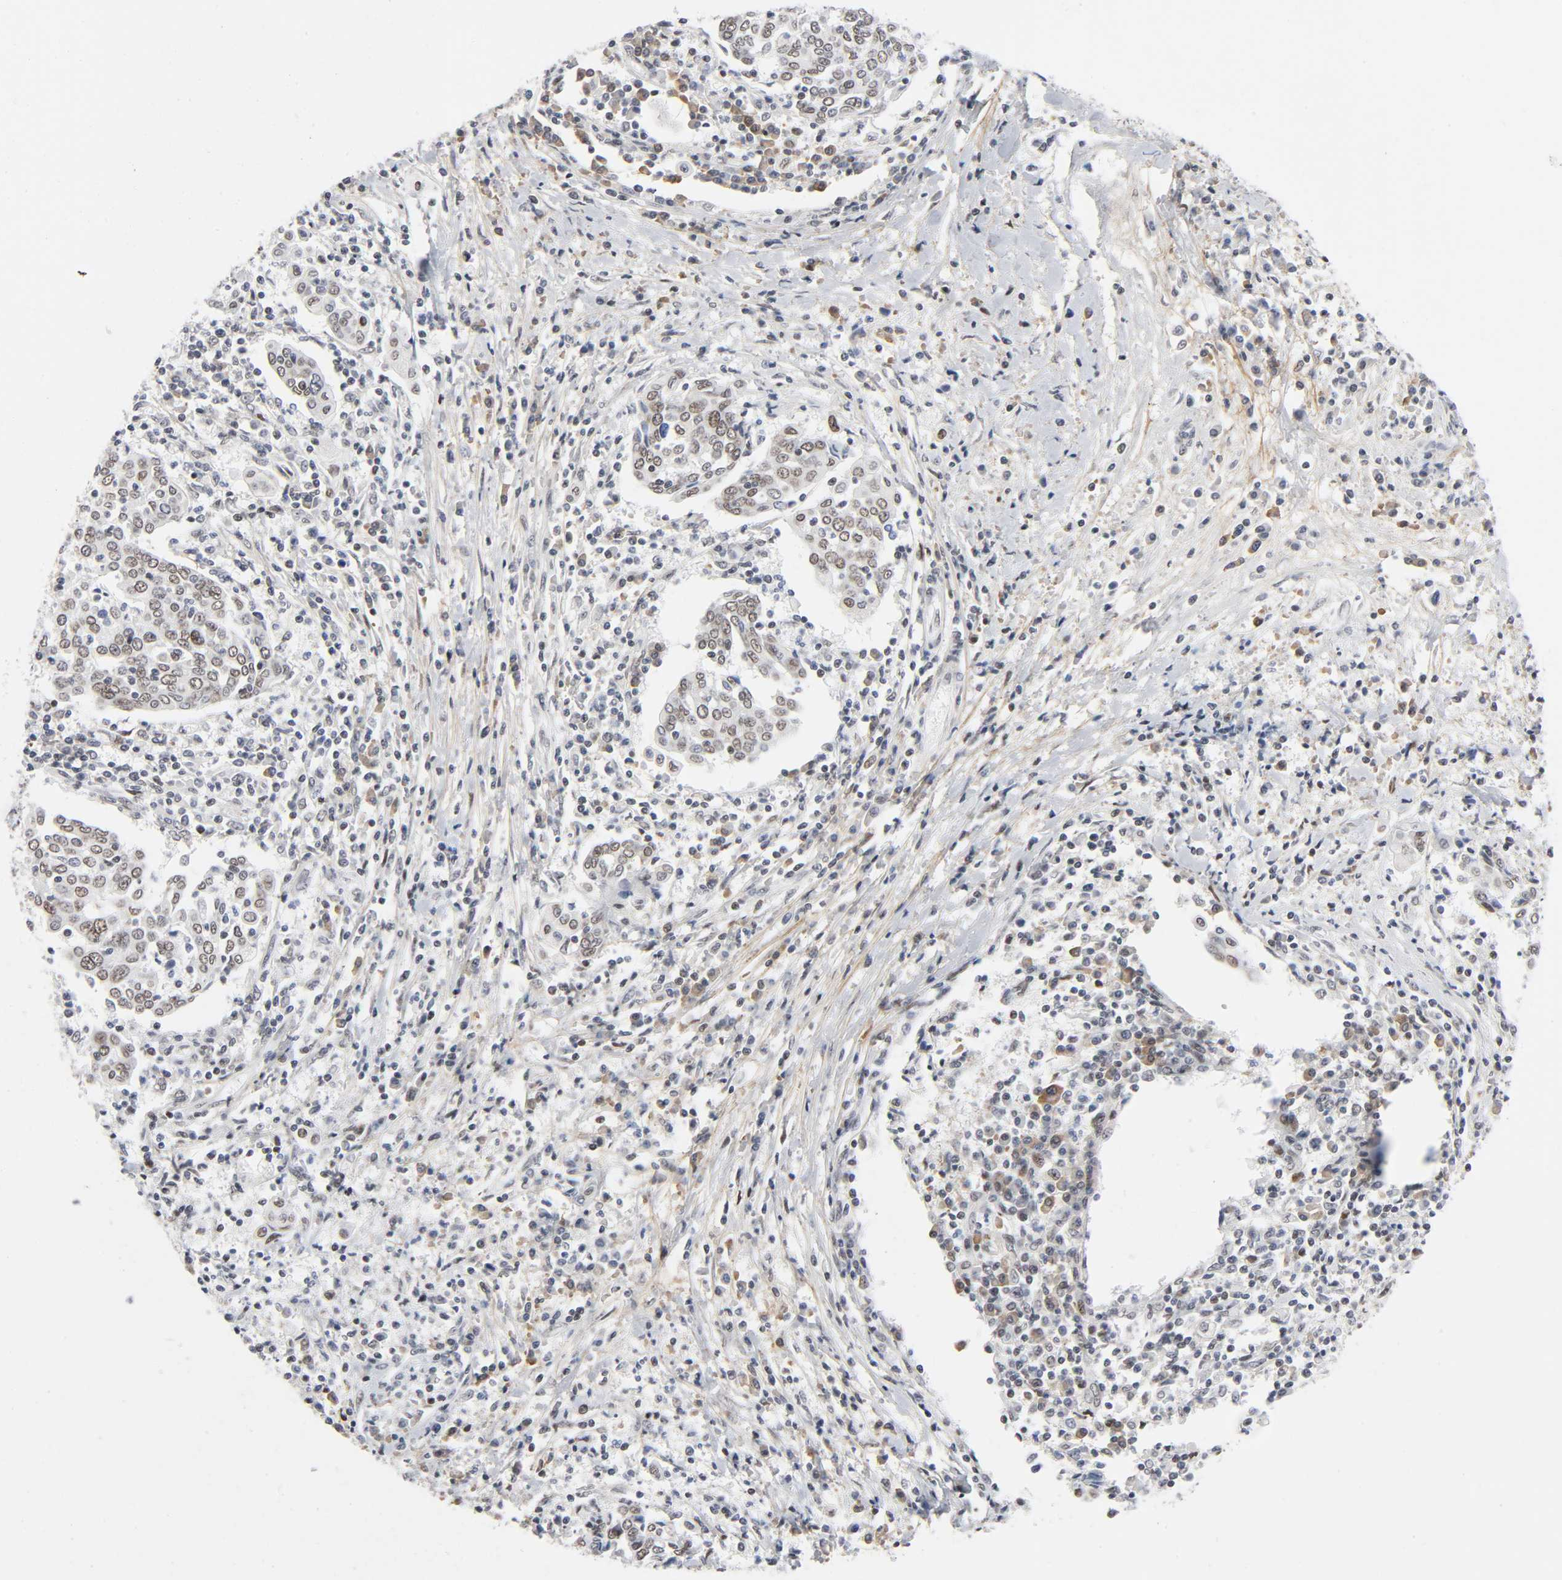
{"staining": {"intensity": "moderate", "quantity": "25%-75%", "location": "nuclear"}, "tissue": "cervical cancer", "cell_type": "Tumor cells", "image_type": "cancer", "snomed": [{"axis": "morphology", "description": "Squamous cell carcinoma, NOS"}, {"axis": "topography", "description": "Cervix"}], "caption": "This micrograph reveals IHC staining of human cervical cancer (squamous cell carcinoma), with medium moderate nuclear staining in about 25%-75% of tumor cells.", "gene": "DIDO1", "patient": {"sex": "female", "age": 40}}